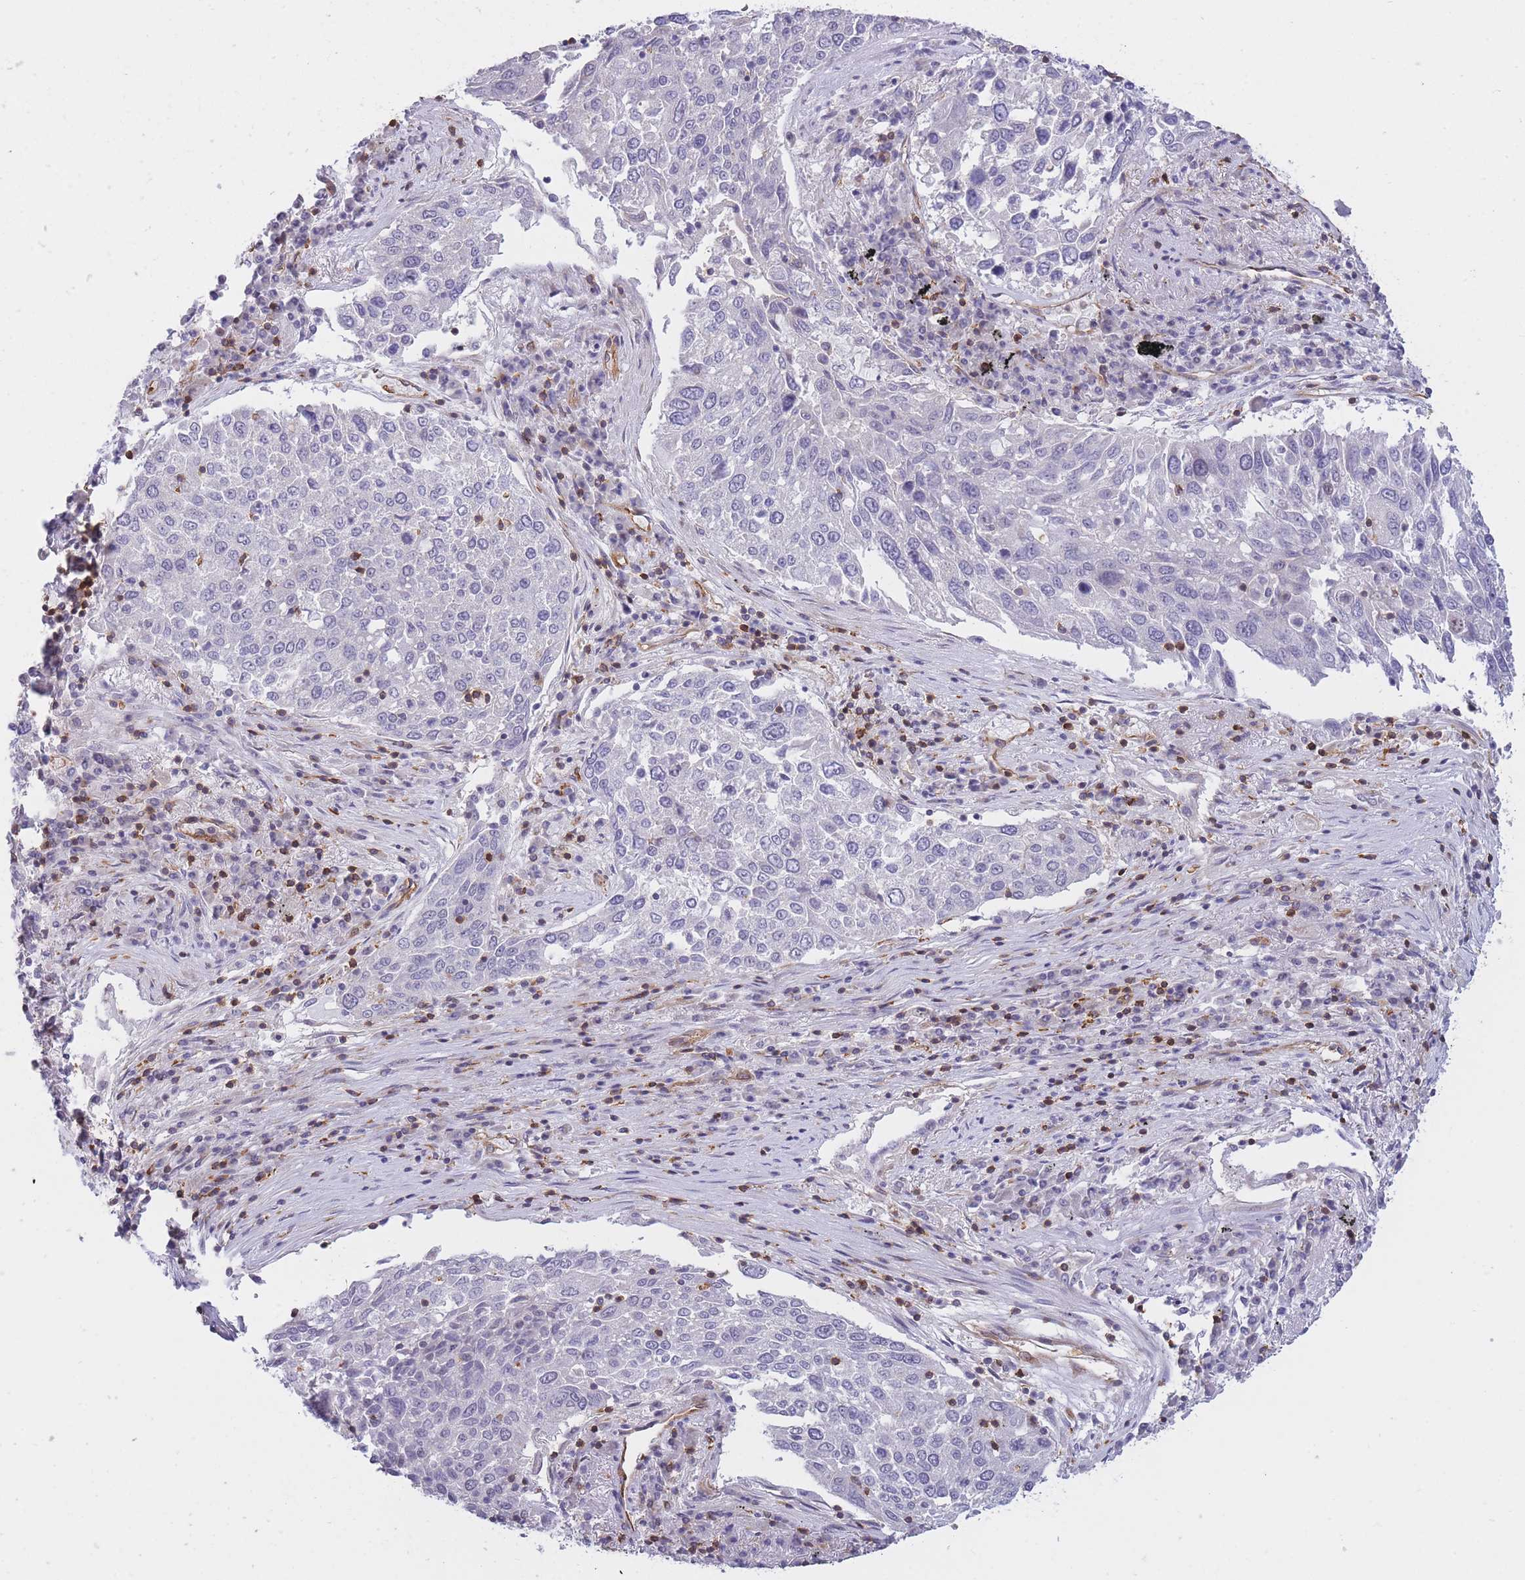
{"staining": {"intensity": "negative", "quantity": "none", "location": "none"}, "tissue": "lung cancer", "cell_type": "Tumor cells", "image_type": "cancer", "snomed": [{"axis": "morphology", "description": "Squamous cell carcinoma, NOS"}, {"axis": "topography", "description": "Lung"}], "caption": "An IHC photomicrograph of lung squamous cell carcinoma is shown. There is no staining in tumor cells of lung squamous cell carcinoma.", "gene": "CDC25B", "patient": {"sex": "male", "age": 65}}